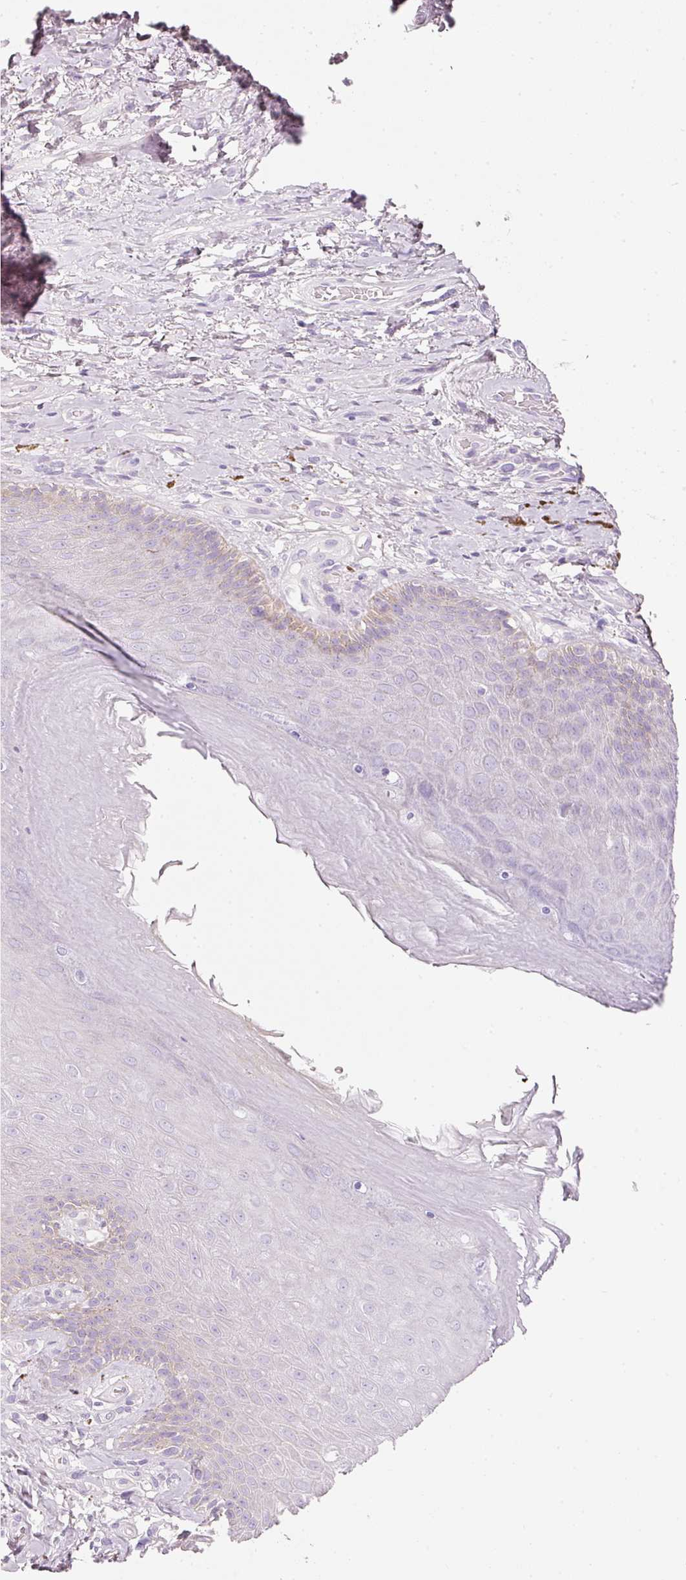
{"staining": {"intensity": "weak", "quantity": "<25%", "location": "cytoplasmic/membranous"}, "tissue": "skin", "cell_type": "Epidermal cells", "image_type": "normal", "snomed": [{"axis": "morphology", "description": "Normal tissue, NOS"}, {"axis": "topography", "description": "Anal"}, {"axis": "topography", "description": "Peripheral nerve tissue"}], "caption": "Skin stained for a protein using IHC displays no staining epidermal cells.", "gene": "PDXDC1", "patient": {"sex": "male", "age": 53}}